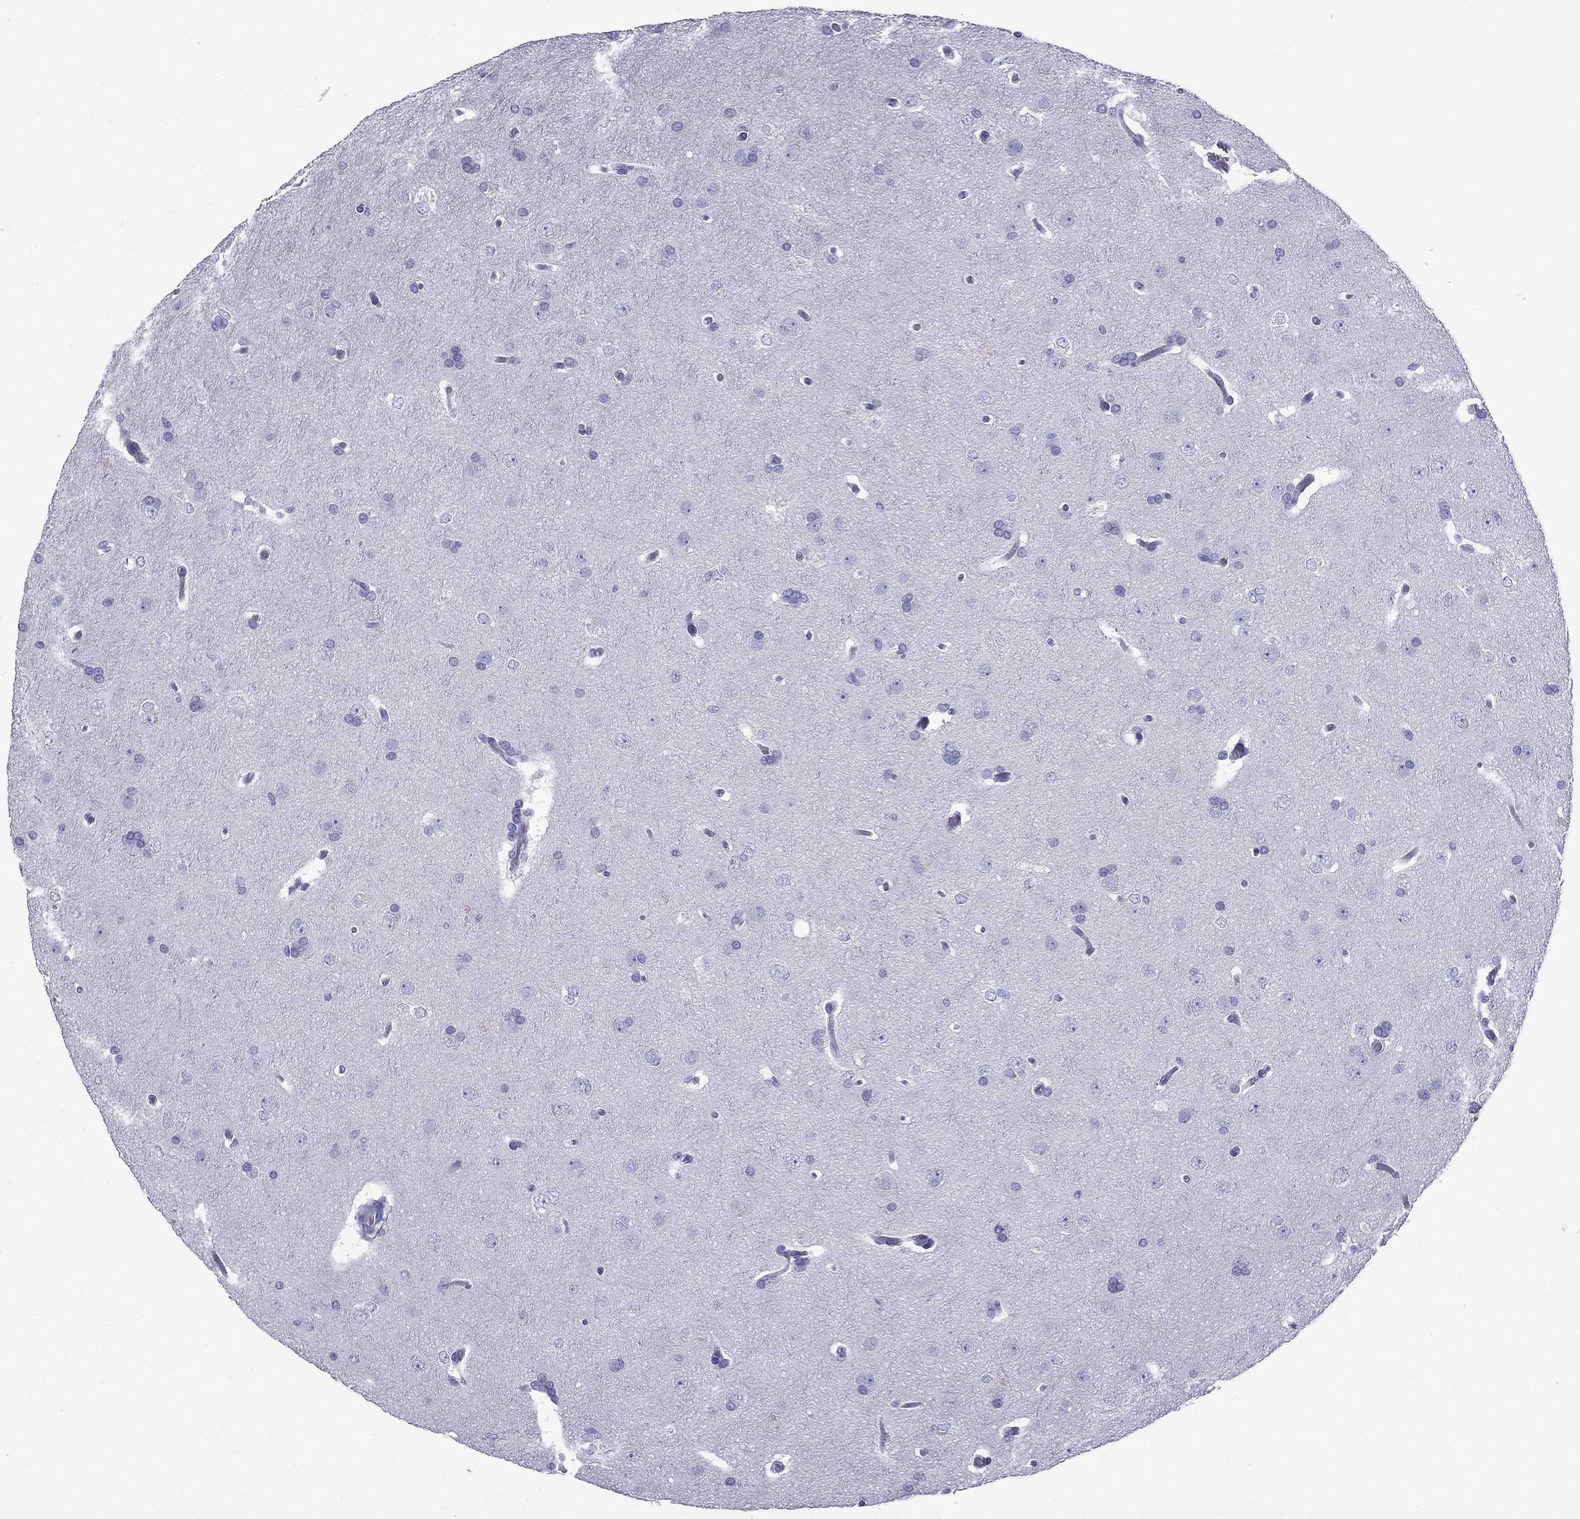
{"staining": {"intensity": "negative", "quantity": "none", "location": "none"}, "tissue": "glioma", "cell_type": "Tumor cells", "image_type": "cancer", "snomed": [{"axis": "morphology", "description": "Glioma, malignant, Low grade"}, {"axis": "topography", "description": "Brain"}], "caption": "High power microscopy image of an immunohistochemistry (IHC) image of malignant glioma (low-grade), revealing no significant positivity in tumor cells.", "gene": "ARR3", "patient": {"sex": "female", "age": 32}}